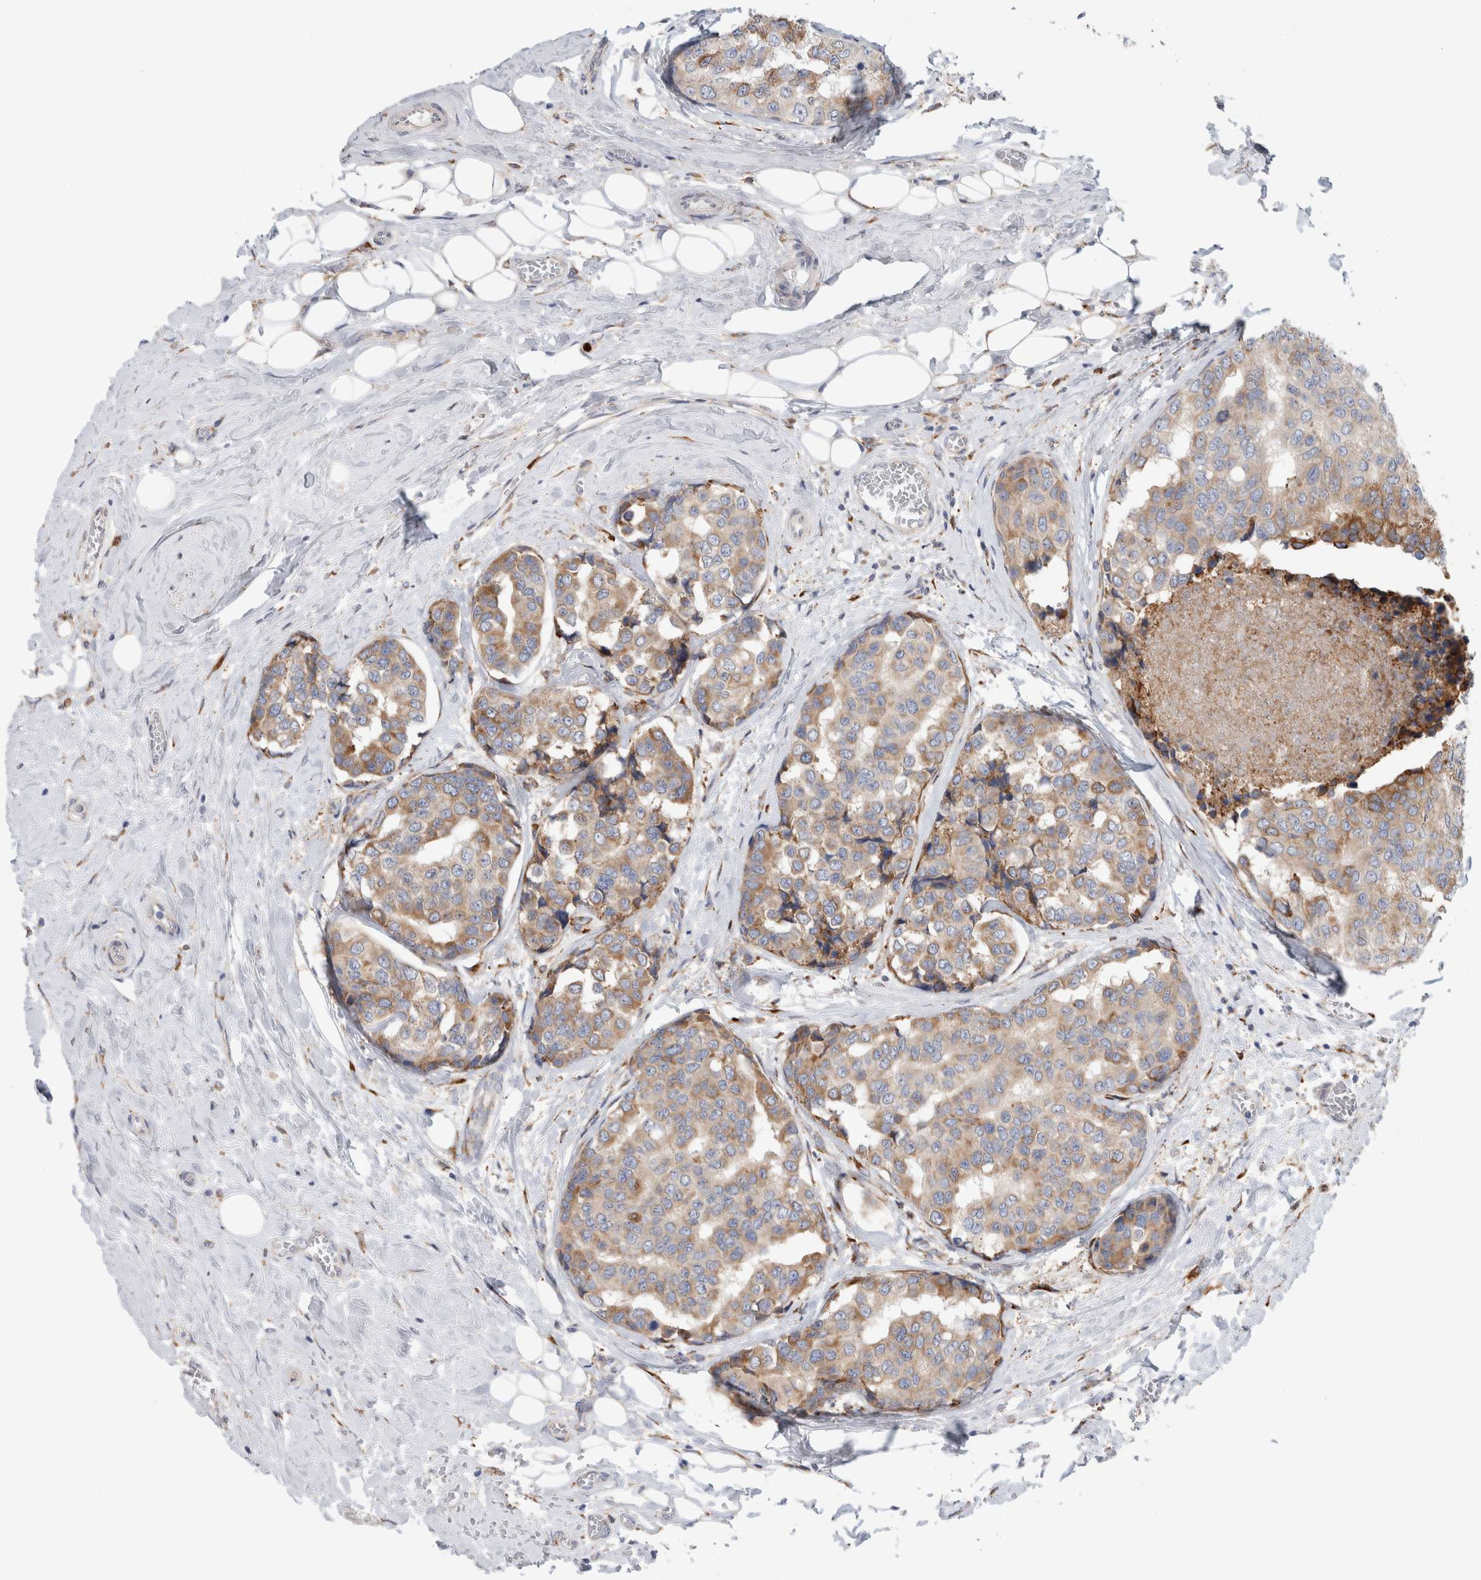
{"staining": {"intensity": "weak", "quantity": ">75%", "location": "cytoplasmic/membranous"}, "tissue": "breast cancer", "cell_type": "Tumor cells", "image_type": "cancer", "snomed": [{"axis": "morphology", "description": "Normal tissue, NOS"}, {"axis": "morphology", "description": "Duct carcinoma"}, {"axis": "topography", "description": "Breast"}], "caption": "Immunohistochemical staining of human breast cancer (invasive ductal carcinoma) shows low levels of weak cytoplasmic/membranous staining in approximately >75% of tumor cells.", "gene": "P4HA1", "patient": {"sex": "female", "age": 43}}